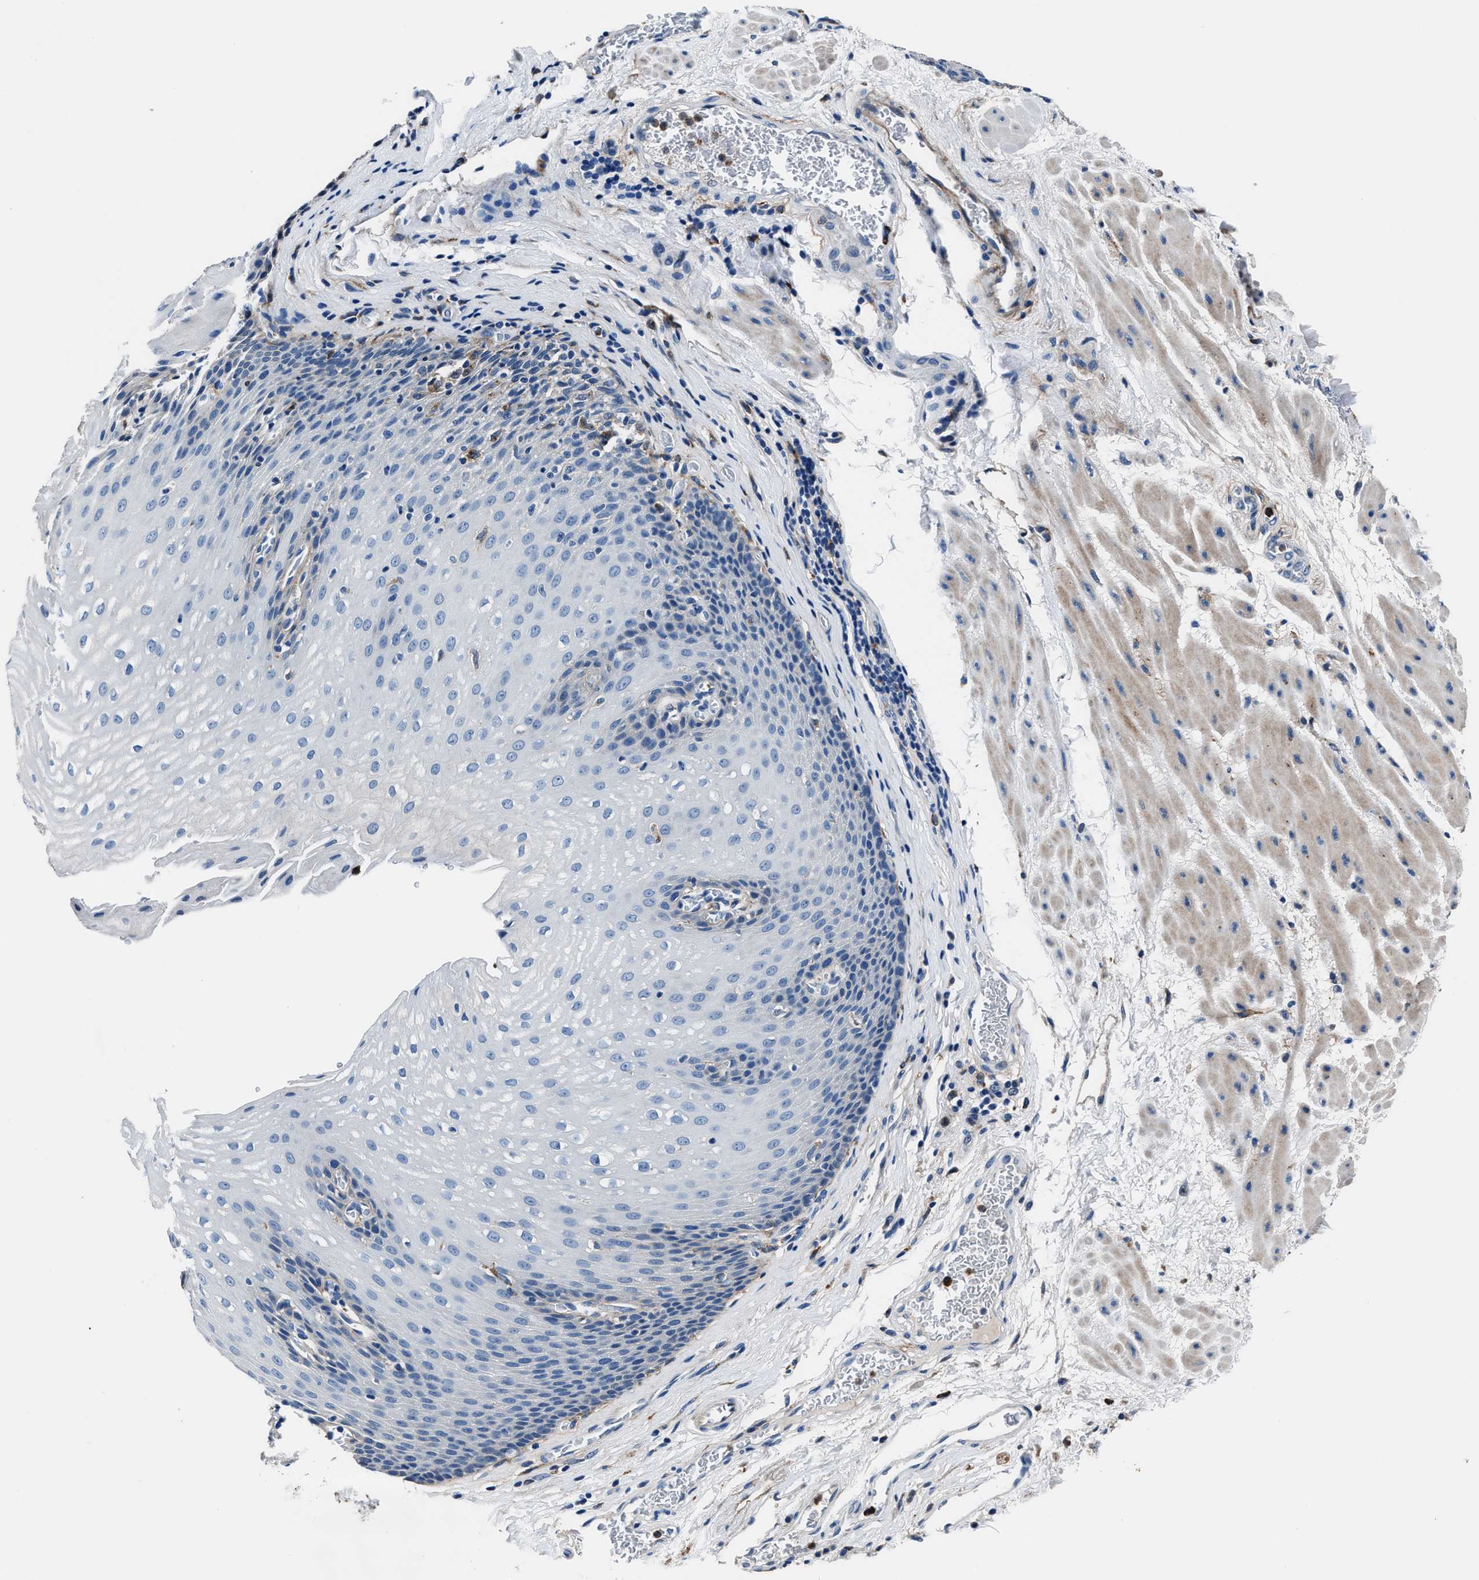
{"staining": {"intensity": "negative", "quantity": "none", "location": "none"}, "tissue": "esophagus", "cell_type": "Squamous epithelial cells", "image_type": "normal", "snomed": [{"axis": "morphology", "description": "Normal tissue, NOS"}, {"axis": "topography", "description": "Esophagus"}], "caption": "DAB immunohistochemical staining of unremarkable human esophagus shows no significant expression in squamous epithelial cells.", "gene": "FGL2", "patient": {"sex": "male", "age": 48}}